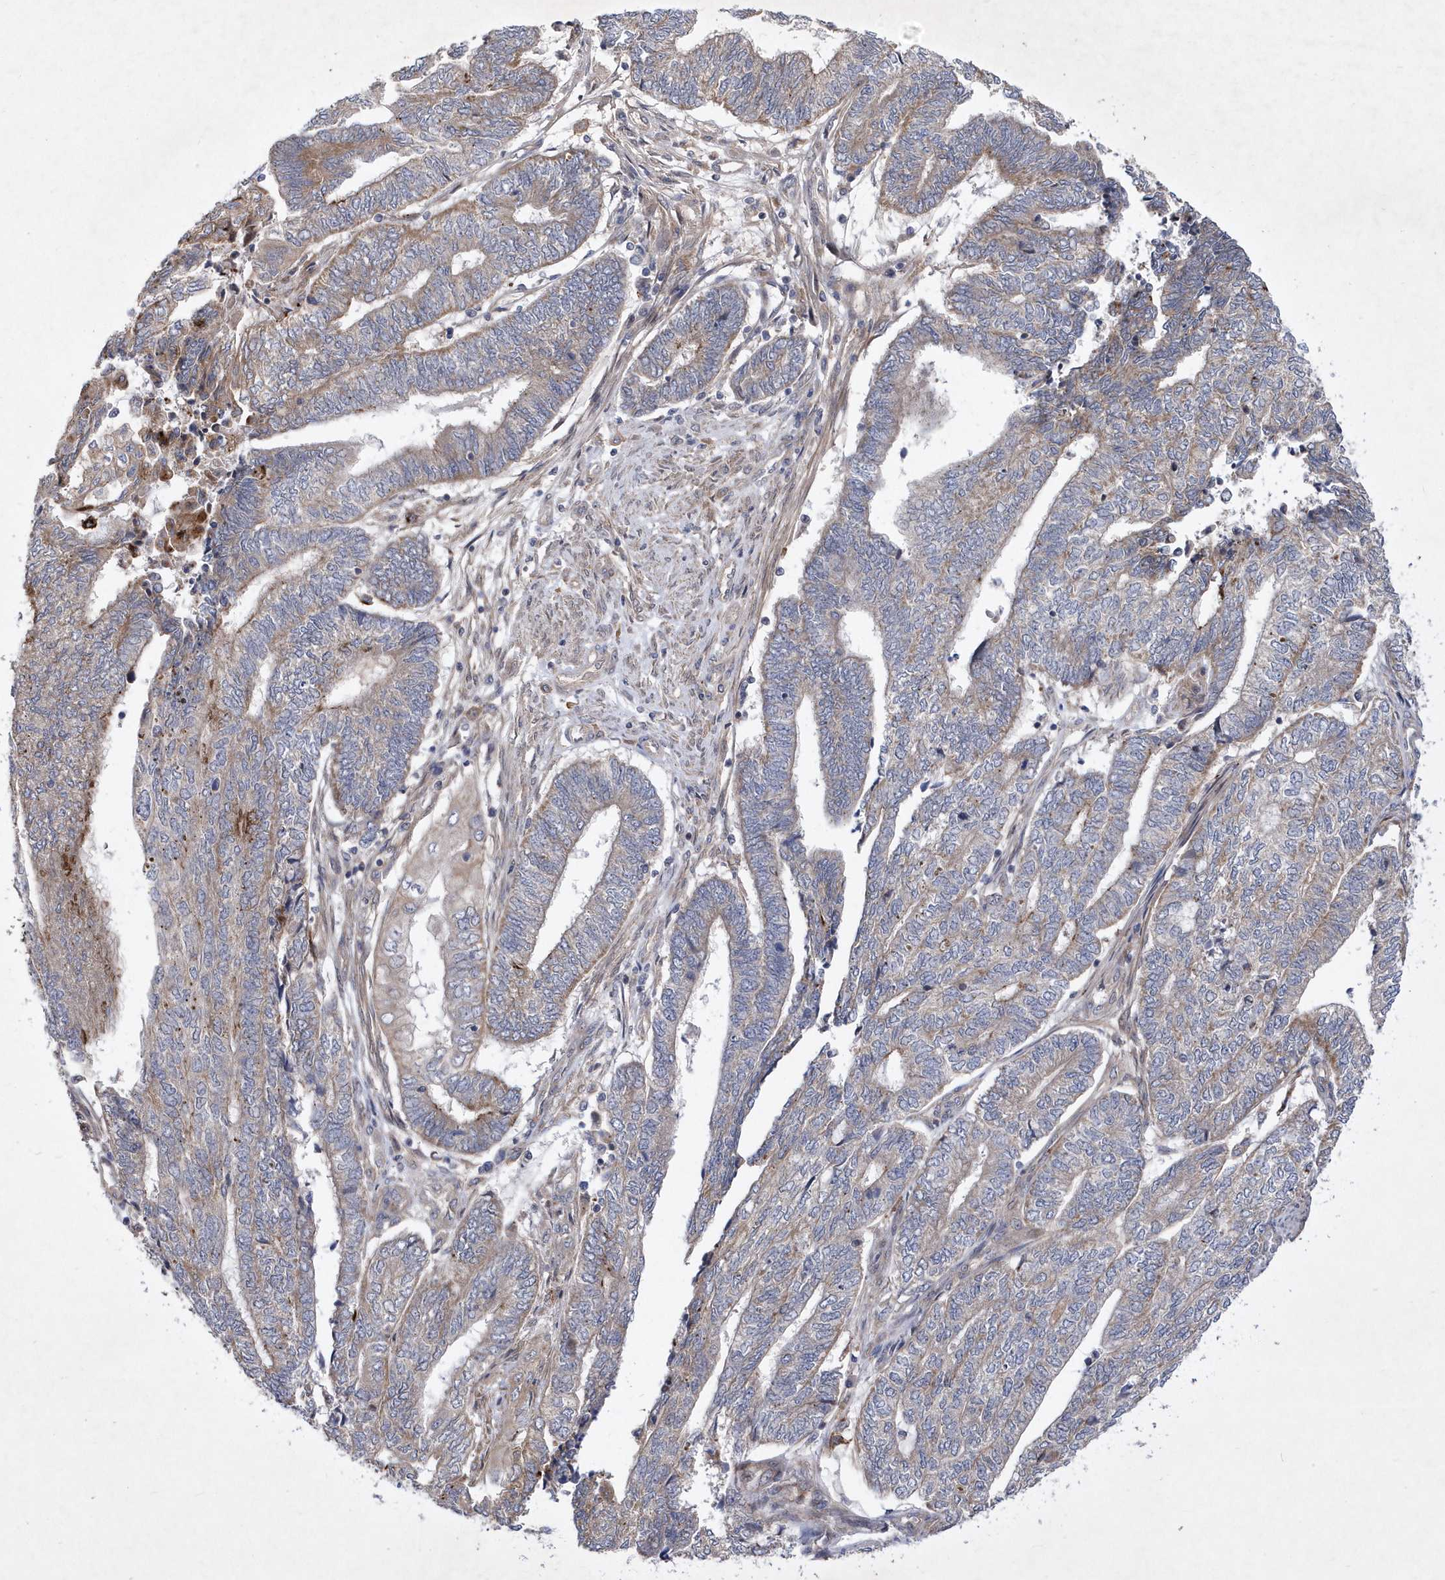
{"staining": {"intensity": "weak", "quantity": "25%-75%", "location": "cytoplasmic/membranous"}, "tissue": "endometrial cancer", "cell_type": "Tumor cells", "image_type": "cancer", "snomed": [{"axis": "morphology", "description": "Adenocarcinoma, NOS"}, {"axis": "topography", "description": "Uterus"}, {"axis": "topography", "description": "Endometrium"}], "caption": "Immunohistochemical staining of endometrial cancer exhibits low levels of weak cytoplasmic/membranous expression in approximately 25%-75% of tumor cells.", "gene": "LONRF2", "patient": {"sex": "female", "age": 70}}